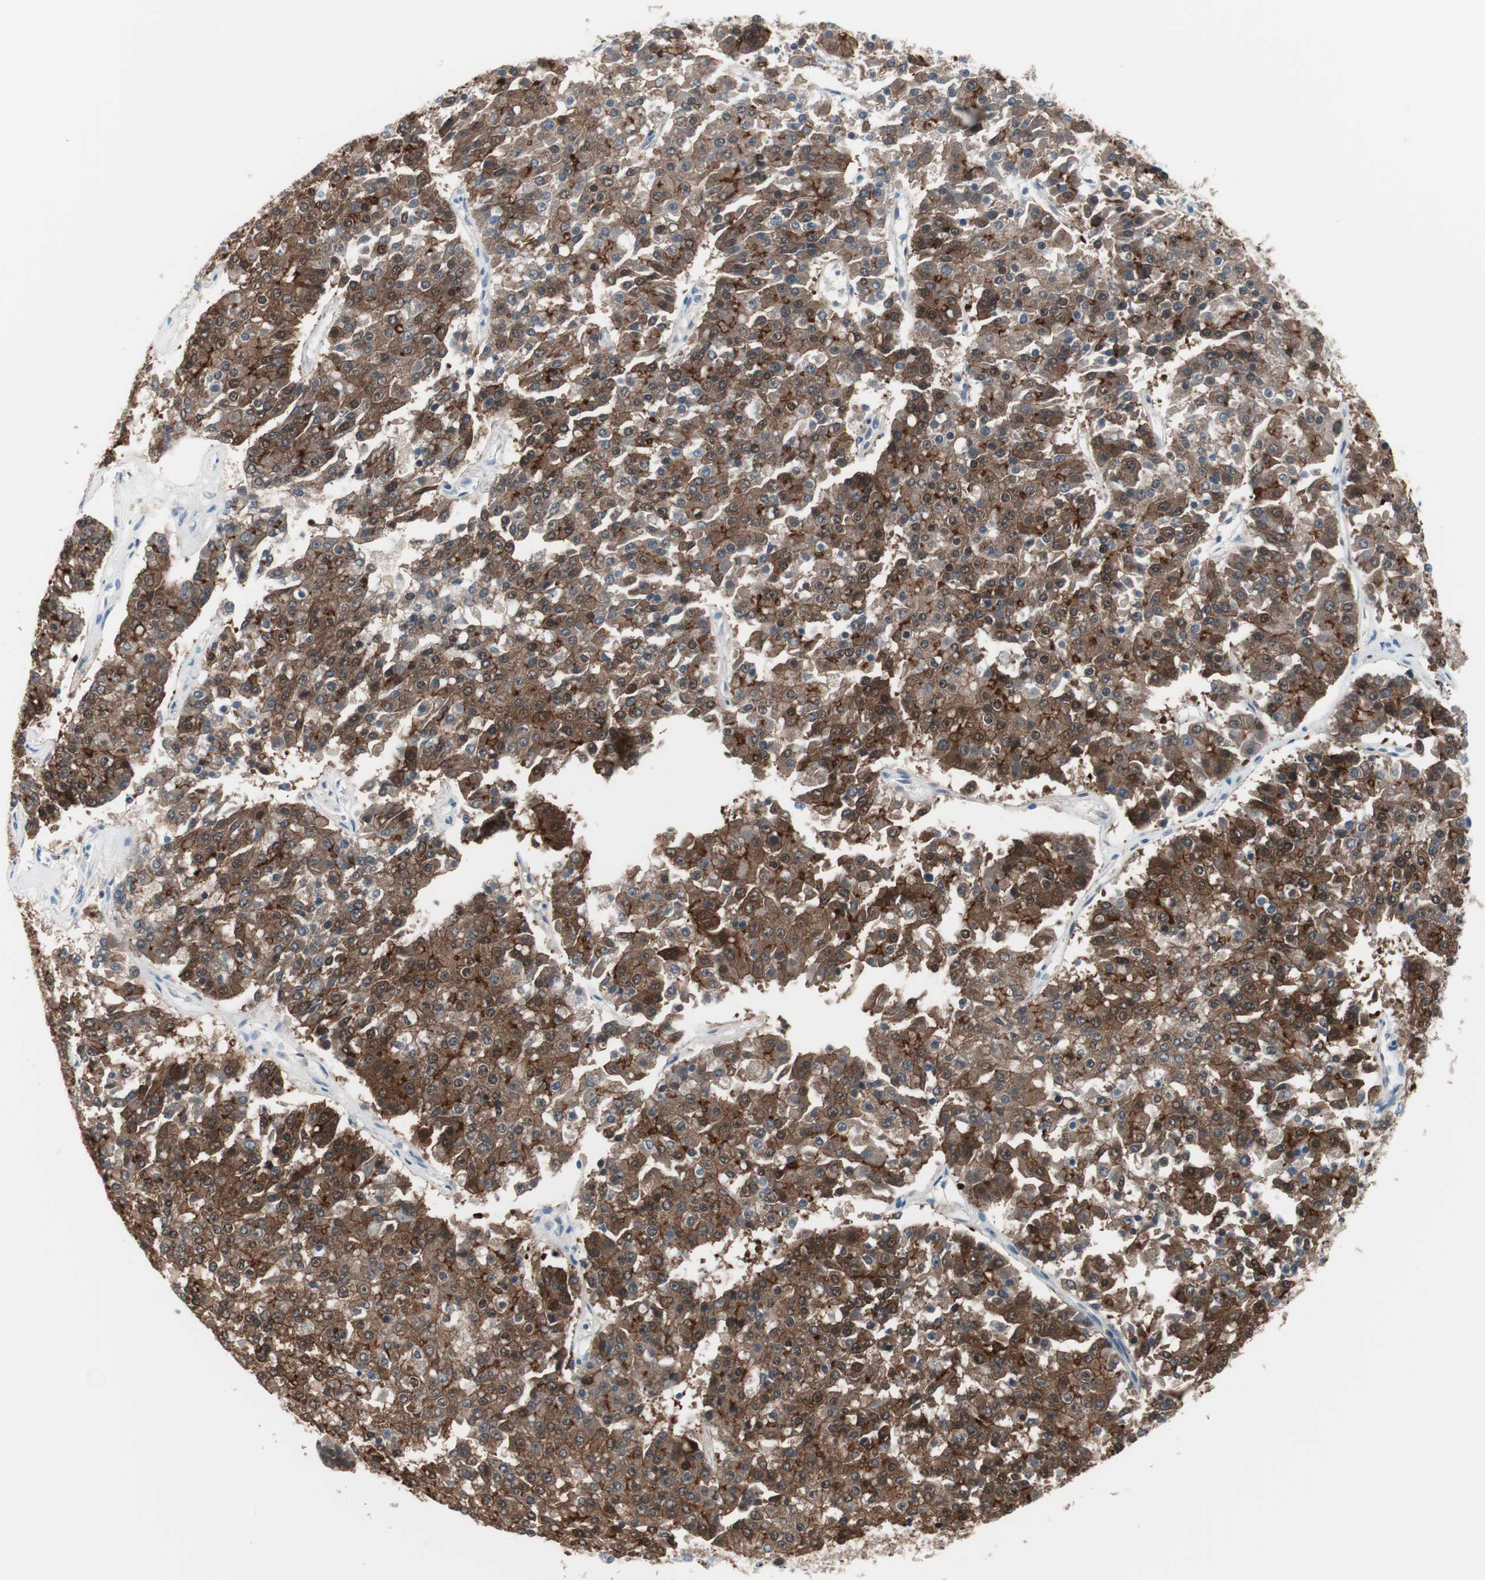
{"staining": {"intensity": "strong", "quantity": ">75%", "location": "cytoplasmic/membranous,nuclear"}, "tissue": "pancreatic cancer", "cell_type": "Tumor cells", "image_type": "cancer", "snomed": [{"axis": "morphology", "description": "Adenocarcinoma, NOS"}, {"axis": "topography", "description": "Pancreas"}], "caption": "An IHC micrograph of neoplastic tissue is shown. Protein staining in brown labels strong cytoplasmic/membranous and nuclear positivity in pancreatic adenocarcinoma within tumor cells.", "gene": "VIL1", "patient": {"sex": "male", "age": 50}}